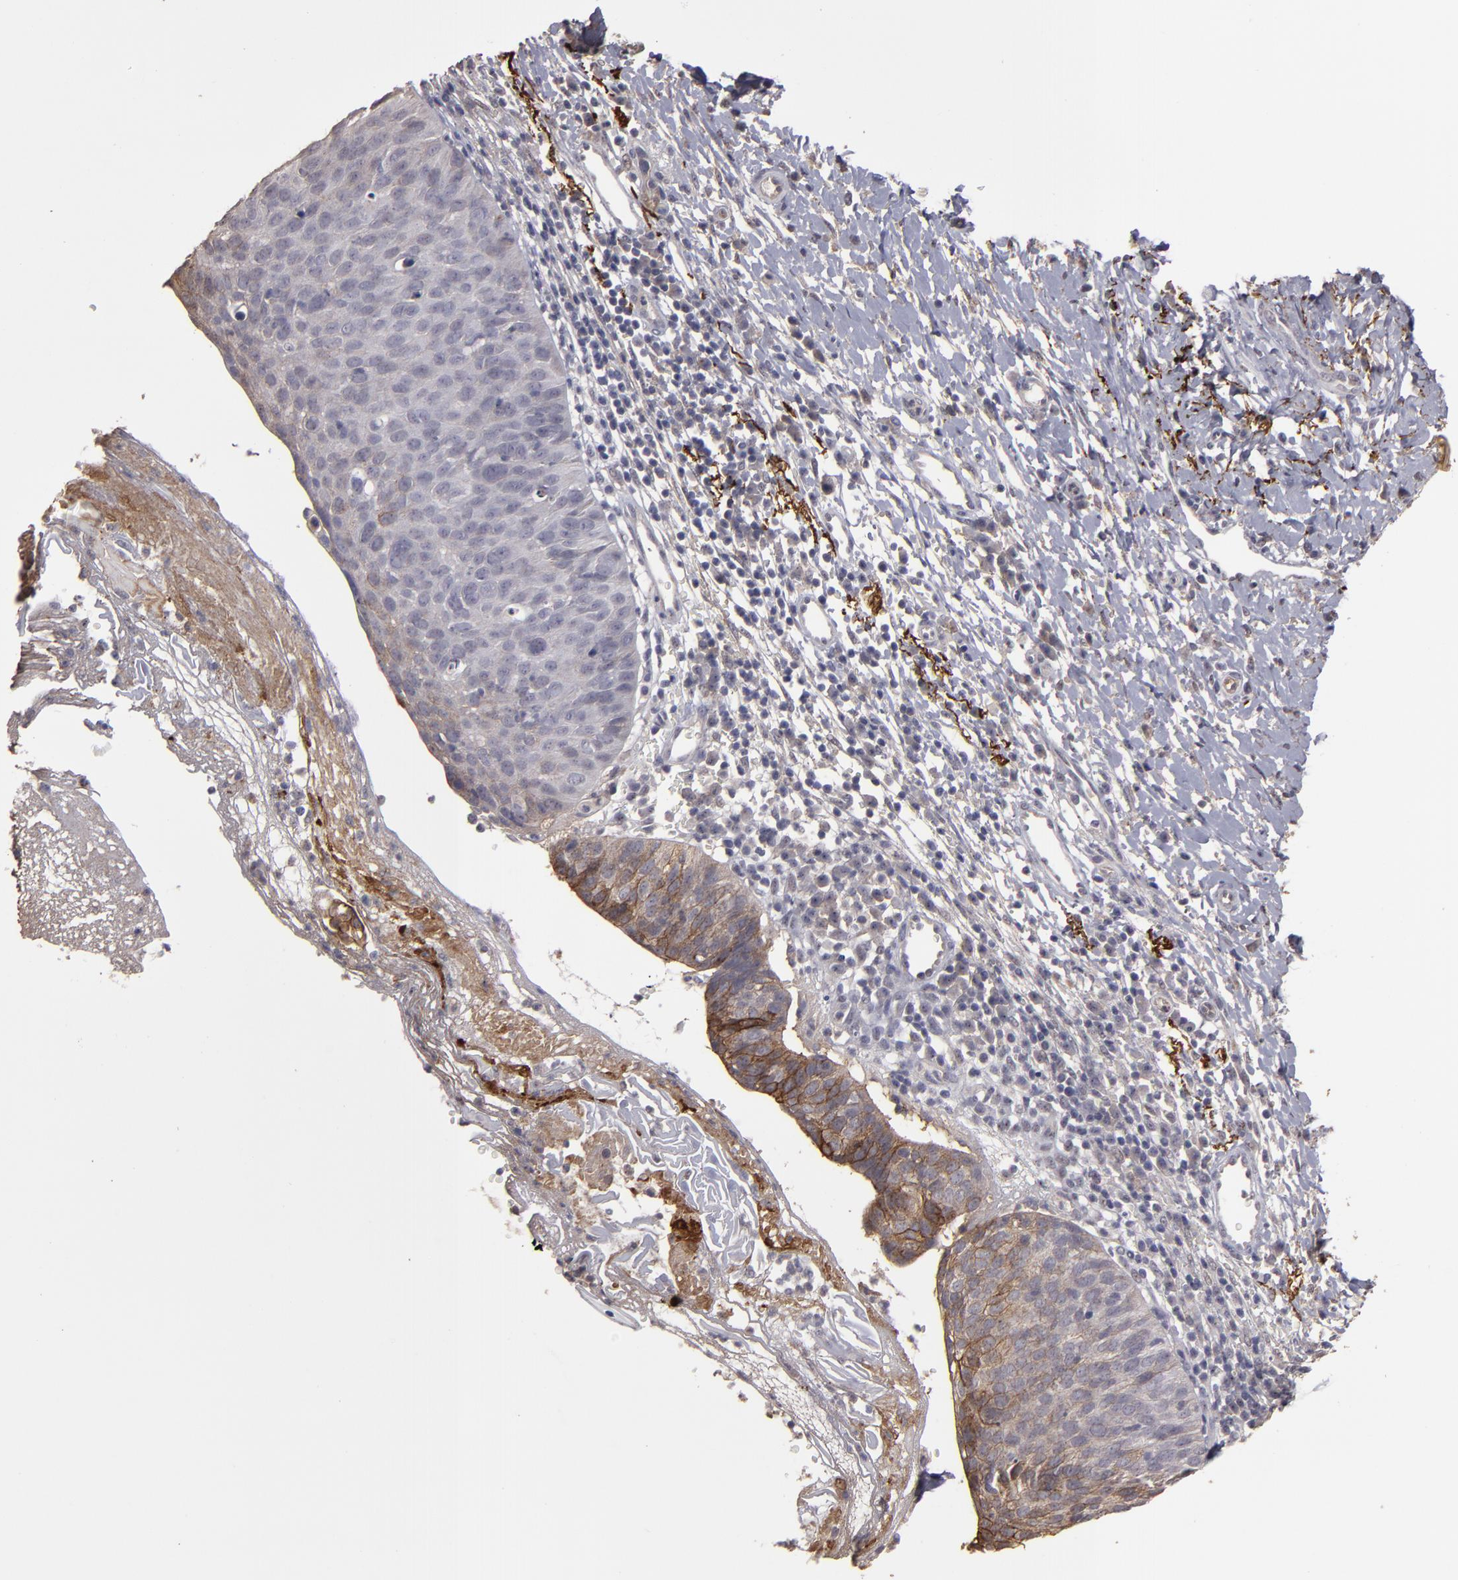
{"staining": {"intensity": "weak", "quantity": "<25%", "location": "cytoplasmic/membranous"}, "tissue": "cervical cancer", "cell_type": "Tumor cells", "image_type": "cancer", "snomed": [{"axis": "morphology", "description": "Normal tissue, NOS"}, {"axis": "morphology", "description": "Squamous cell carcinoma, NOS"}, {"axis": "topography", "description": "Cervix"}], "caption": "High power microscopy image of an IHC histopathology image of cervical cancer (squamous cell carcinoma), revealing no significant positivity in tumor cells. (Stains: DAB IHC with hematoxylin counter stain, Microscopy: brightfield microscopy at high magnification).", "gene": "CD55", "patient": {"sex": "female", "age": 39}}